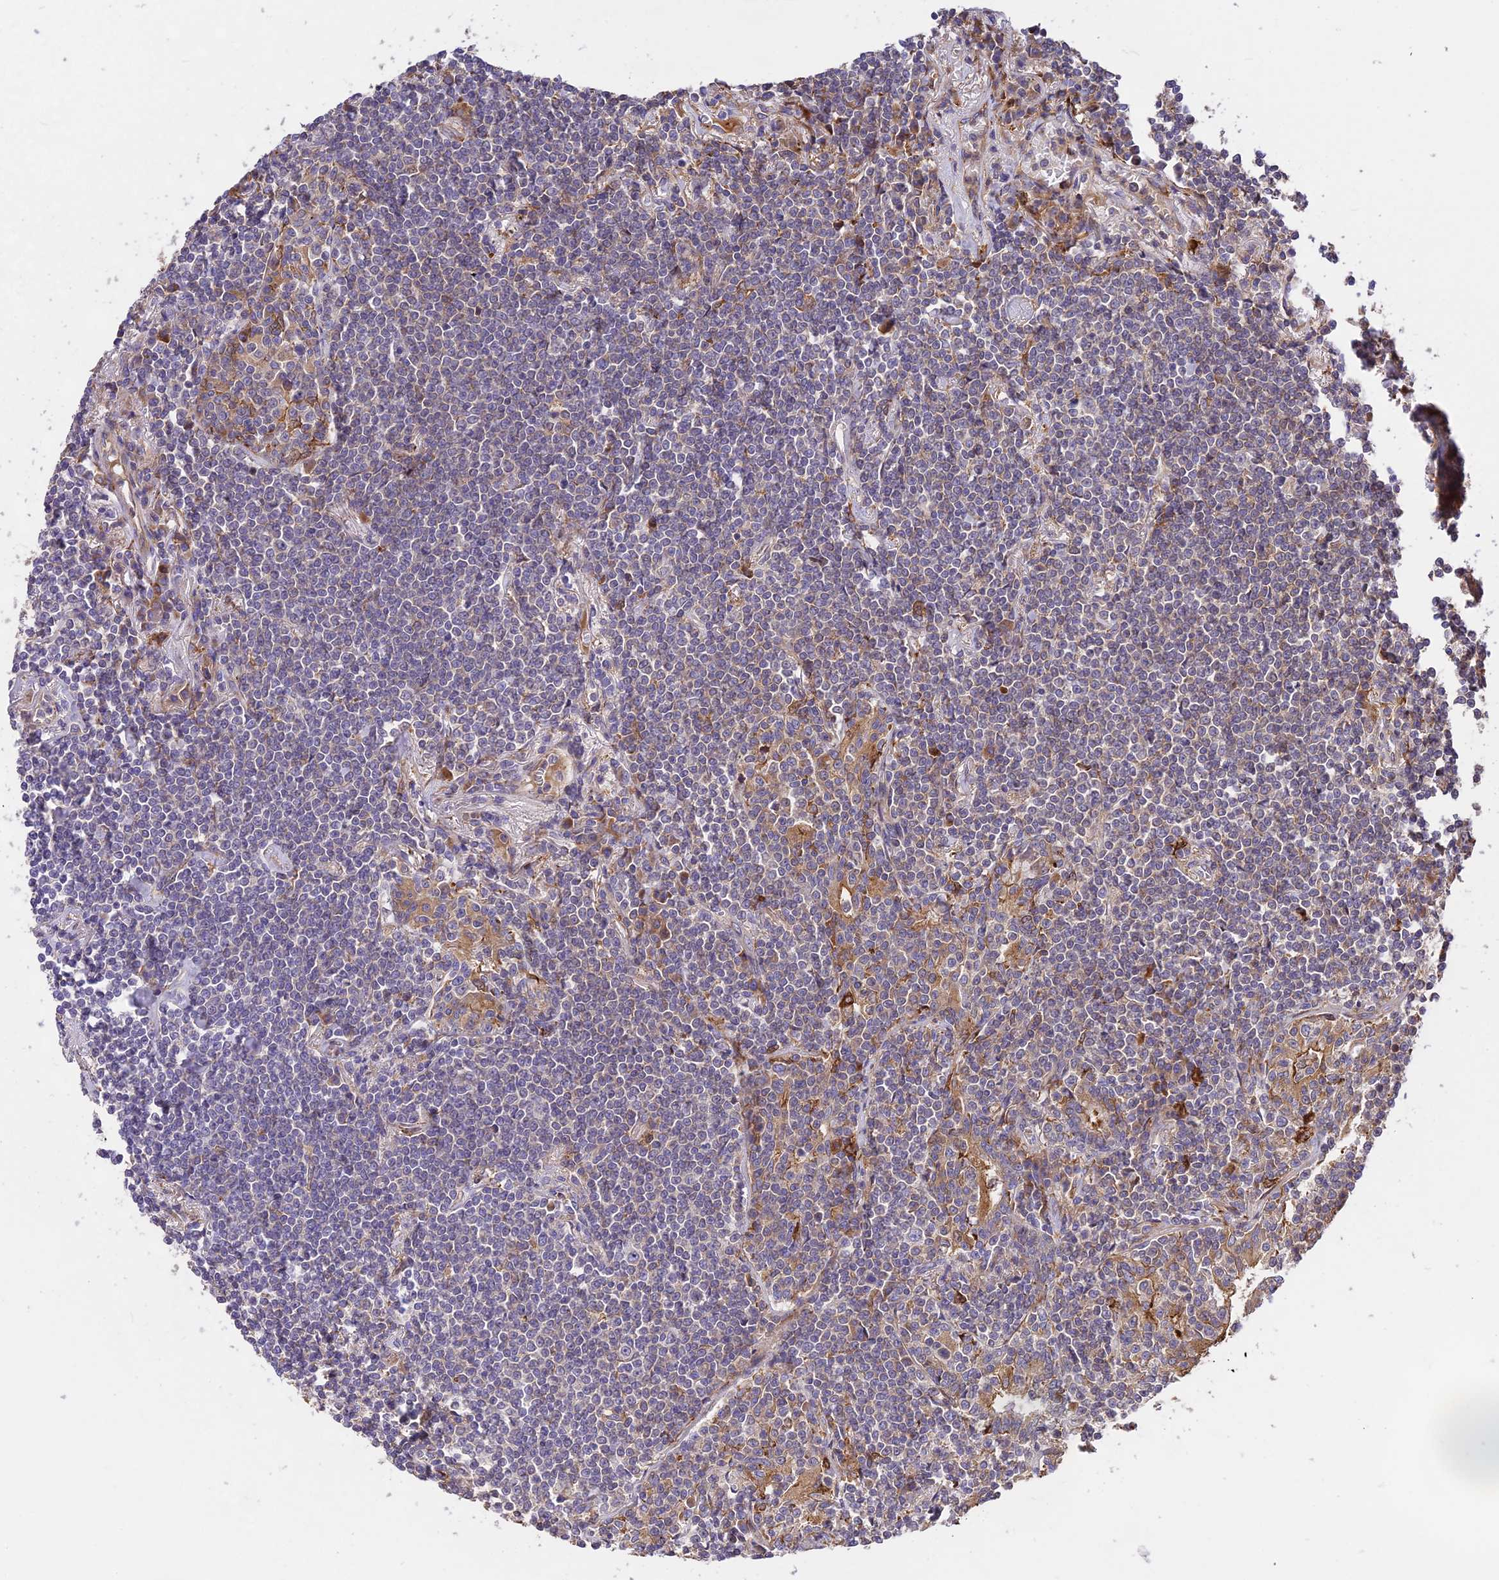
{"staining": {"intensity": "negative", "quantity": "none", "location": "none"}, "tissue": "lymphoma", "cell_type": "Tumor cells", "image_type": "cancer", "snomed": [{"axis": "morphology", "description": "Malignant lymphoma, non-Hodgkin's type, Low grade"}, {"axis": "topography", "description": "Lung"}], "caption": "High power microscopy photomicrograph of an immunohistochemistry photomicrograph of malignant lymphoma, non-Hodgkin's type (low-grade), revealing no significant staining in tumor cells.", "gene": "ROCK1", "patient": {"sex": "female", "age": 71}}